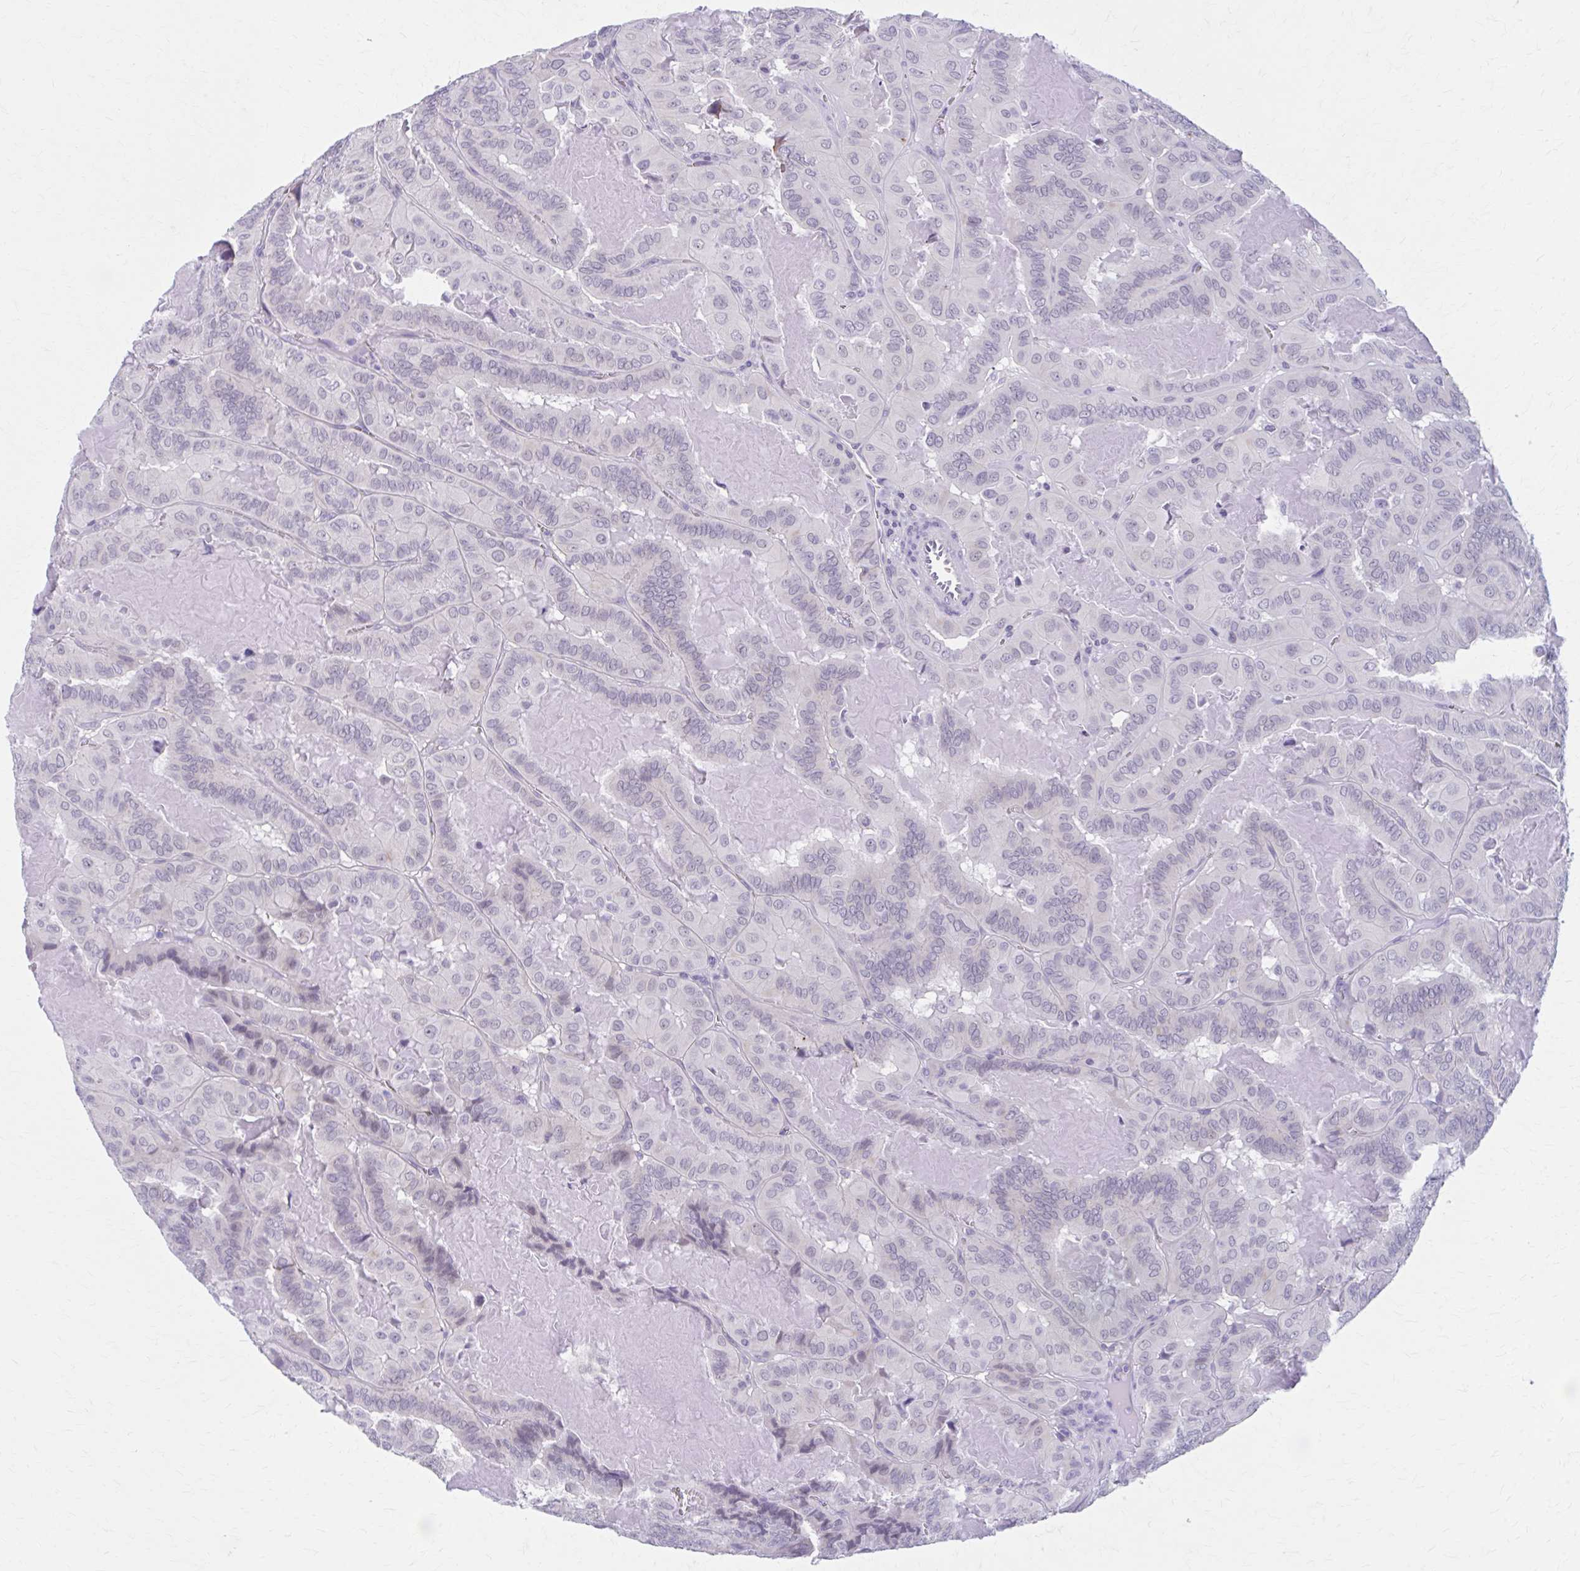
{"staining": {"intensity": "negative", "quantity": "none", "location": "none"}, "tissue": "thyroid cancer", "cell_type": "Tumor cells", "image_type": "cancer", "snomed": [{"axis": "morphology", "description": "Papillary adenocarcinoma, NOS"}, {"axis": "topography", "description": "Thyroid gland"}], "caption": "This is a image of IHC staining of thyroid papillary adenocarcinoma, which shows no expression in tumor cells.", "gene": "CCDC105", "patient": {"sex": "female", "age": 46}}